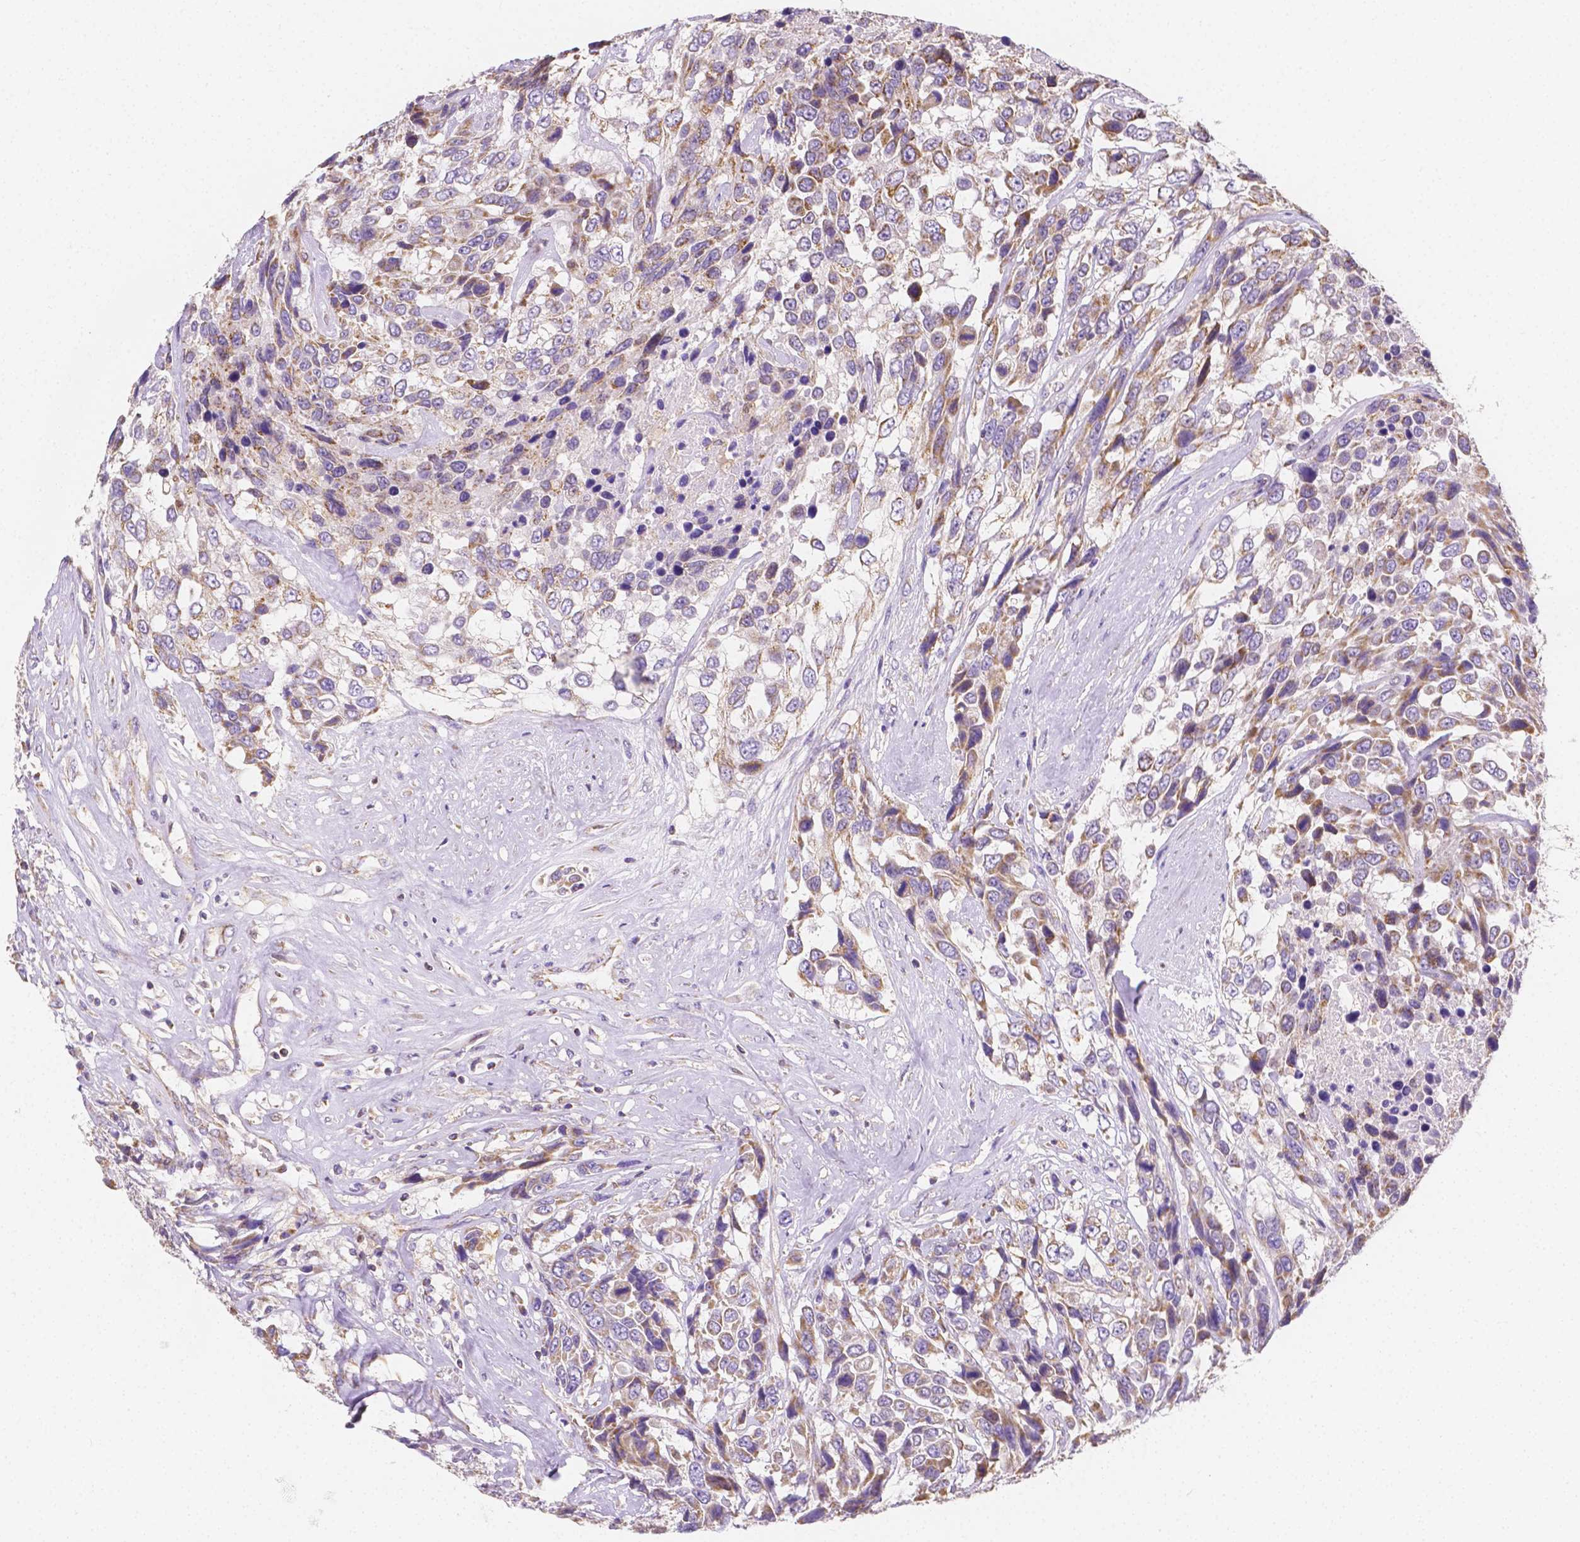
{"staining": {"intensity": "moderate", "quantity": "25%-75%", "location": "cytoplasmic/membranous"}, "tissue": "urothelial cancer", "cell_type": "Tumor cells", "image_type": "cancer", "snomed": [{"axis": "morphology", "description": "Urothelial carcinoma, High grade"}, {"axis": "topography", "description": "Urinary bladder"}], "caption": "Moderate cytoplasmic/membranous staining for a protein is identified in about 25%-75% of tumor cells of high-grade urothelial carcinoma using immunohistochemistry.", "gene": "SGTB", "patient": {"sex": "female", "age": 70}}